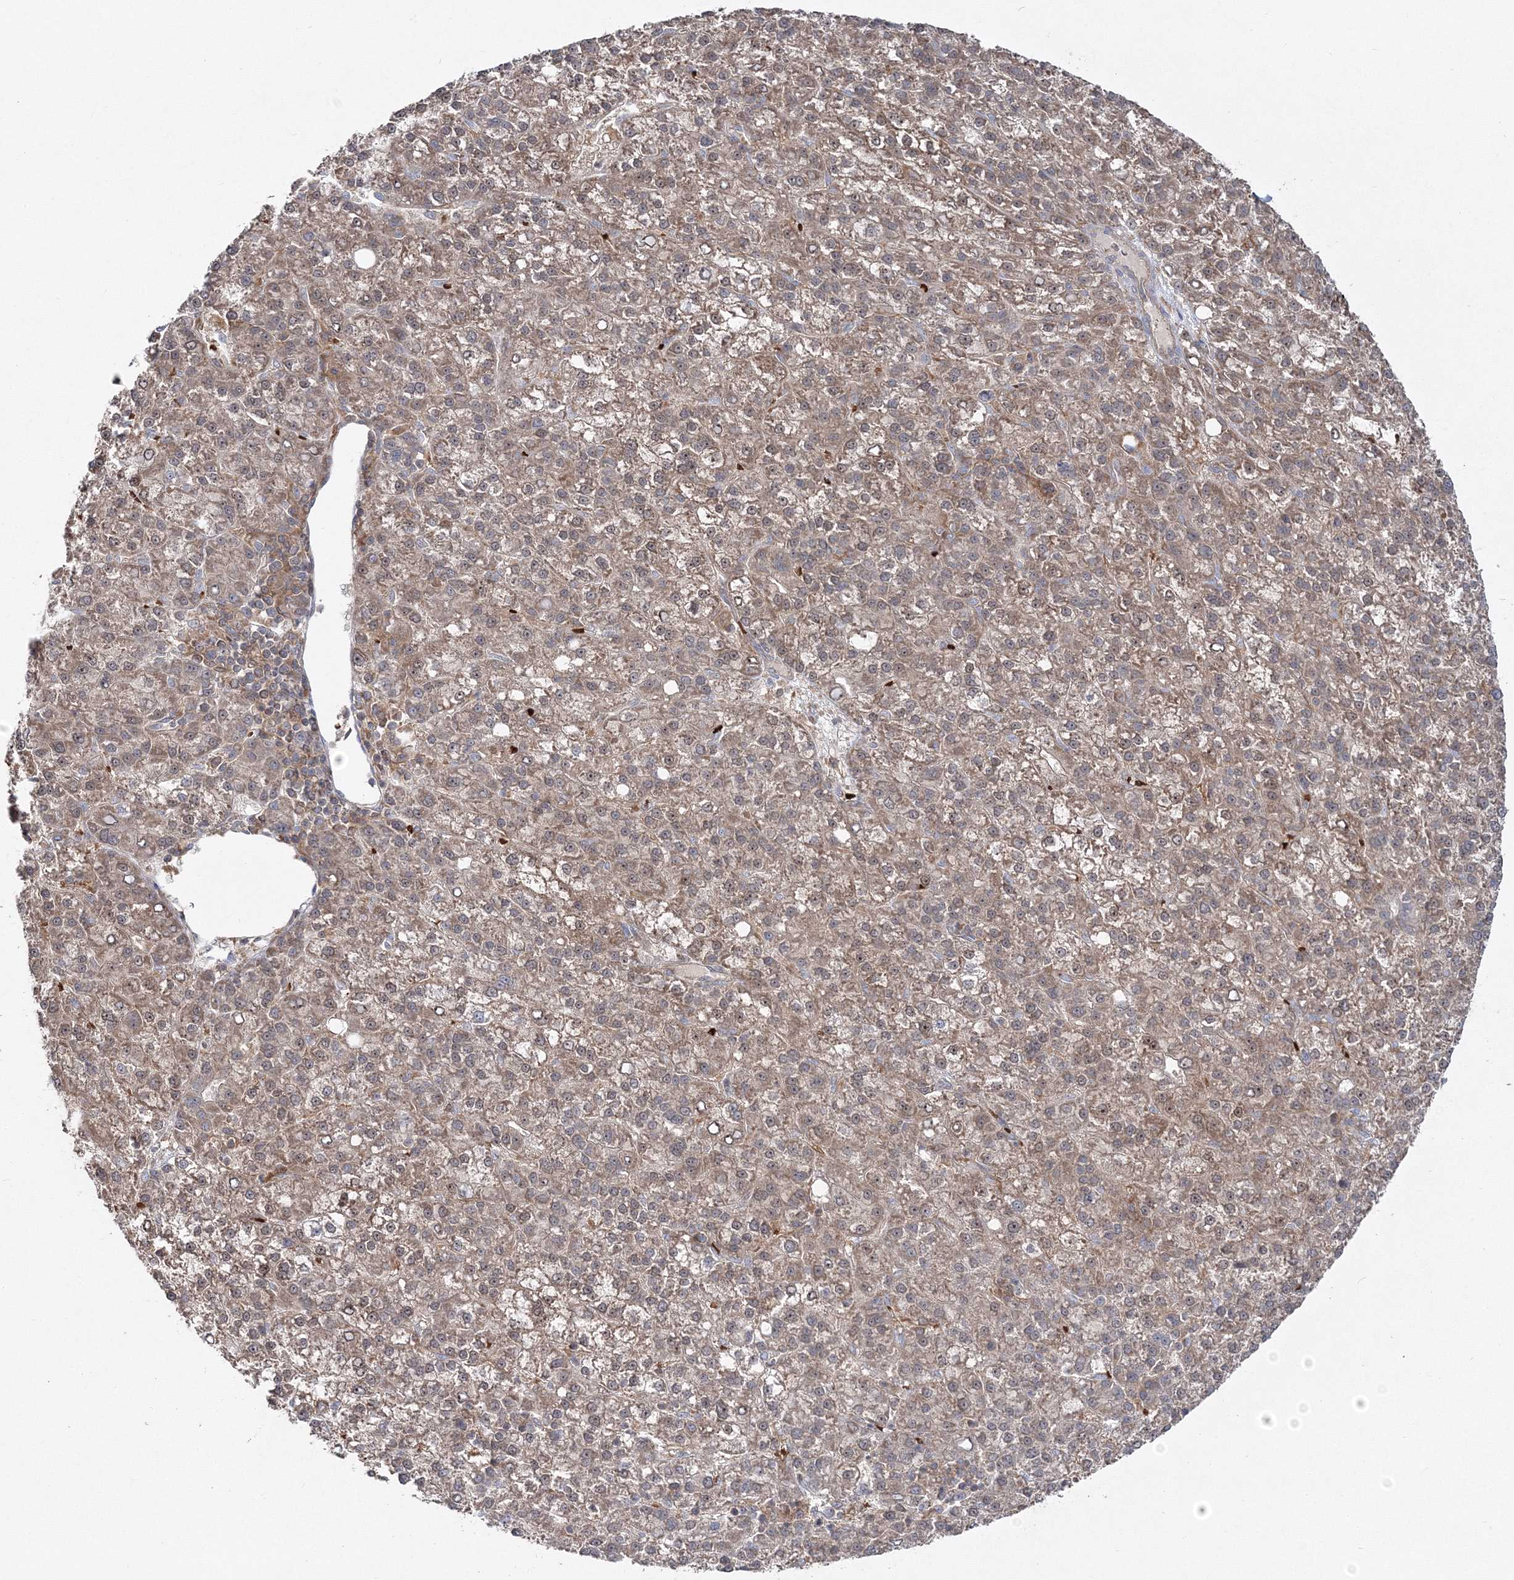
{"staining": {"intensity": "weak", "quantity": "<25%", "location": "cytoplasmic/membranous"}, "tissue": "liver cancer", "cell_type": "Tumor cells", "image_type": "cancer", "snomed": [{"axis": "morphology", "description": "Carcinoma, Hepatocellular, NOS"}, {"axis": "topography", "description": "Liver"}], "caption": "Immunohistochemistry of human liver cancer (hepatocellular carcinoma) exhibits no positivity in tumor cells.", "gene": "PCBD2", "patient": {"sex": "female", "age": 58}}